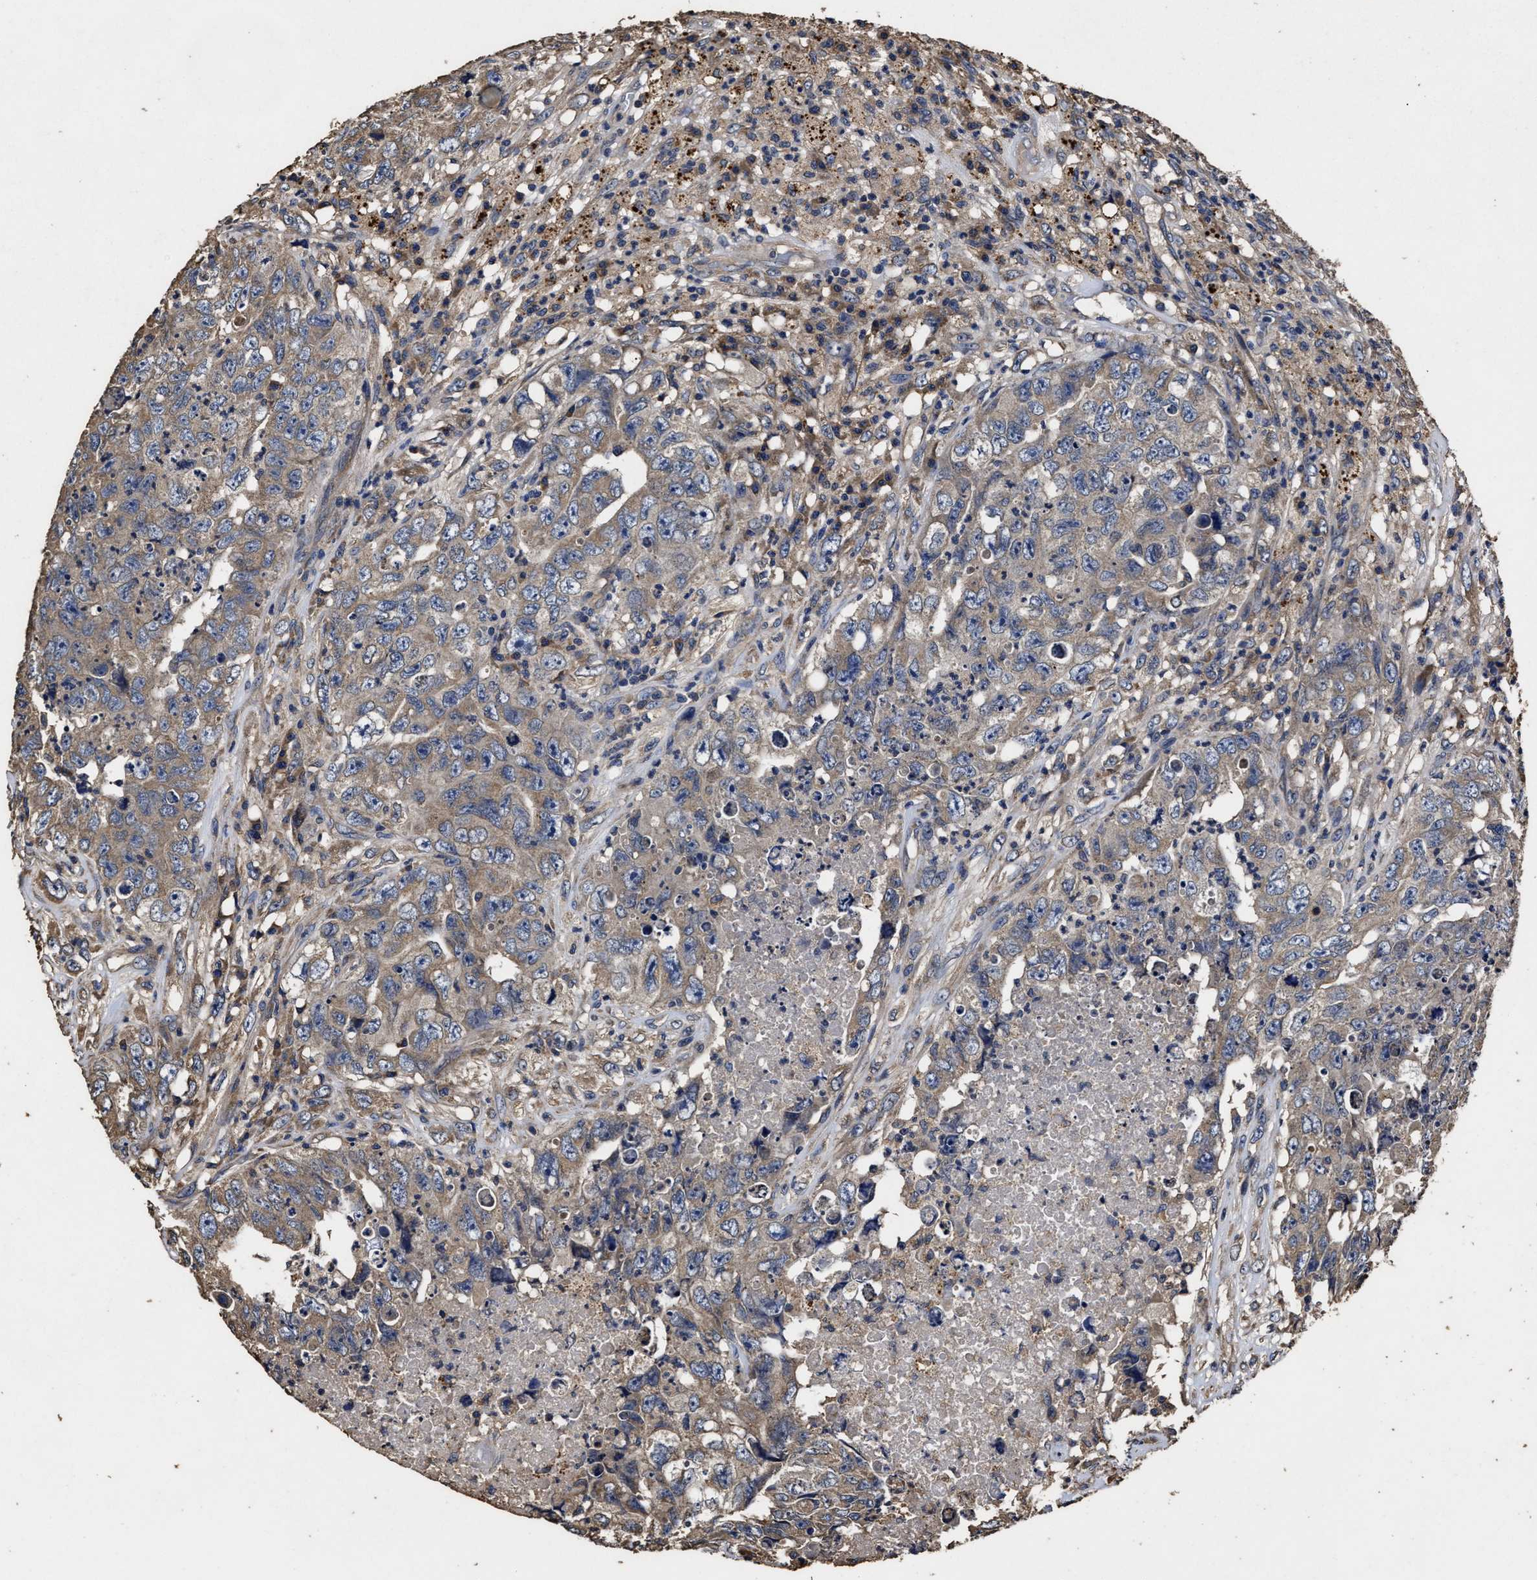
{"staining": {"intensity": "weak", "quantity": ">75%", "location": "cytoplasmic/membranous"}, "tissue": "testis cancer", "cell_type": "Tumor cells", "image_type": "cancer", "snomed": [{"axis": "morphology", "description": "Carcinoma, Embryonal, NOS"}, {"axis": "topography", "description": "Testis"}], "caption": "IHC micrograph of testis cancer (embryonal carcinoma) stained for a protein (brown), which demonstrates low levels of weak cytoplasmic/membranous staining in about >75% of tumor cells.", "gene": "PPM1K", "patient": {"sex": "male", "age": 32}}